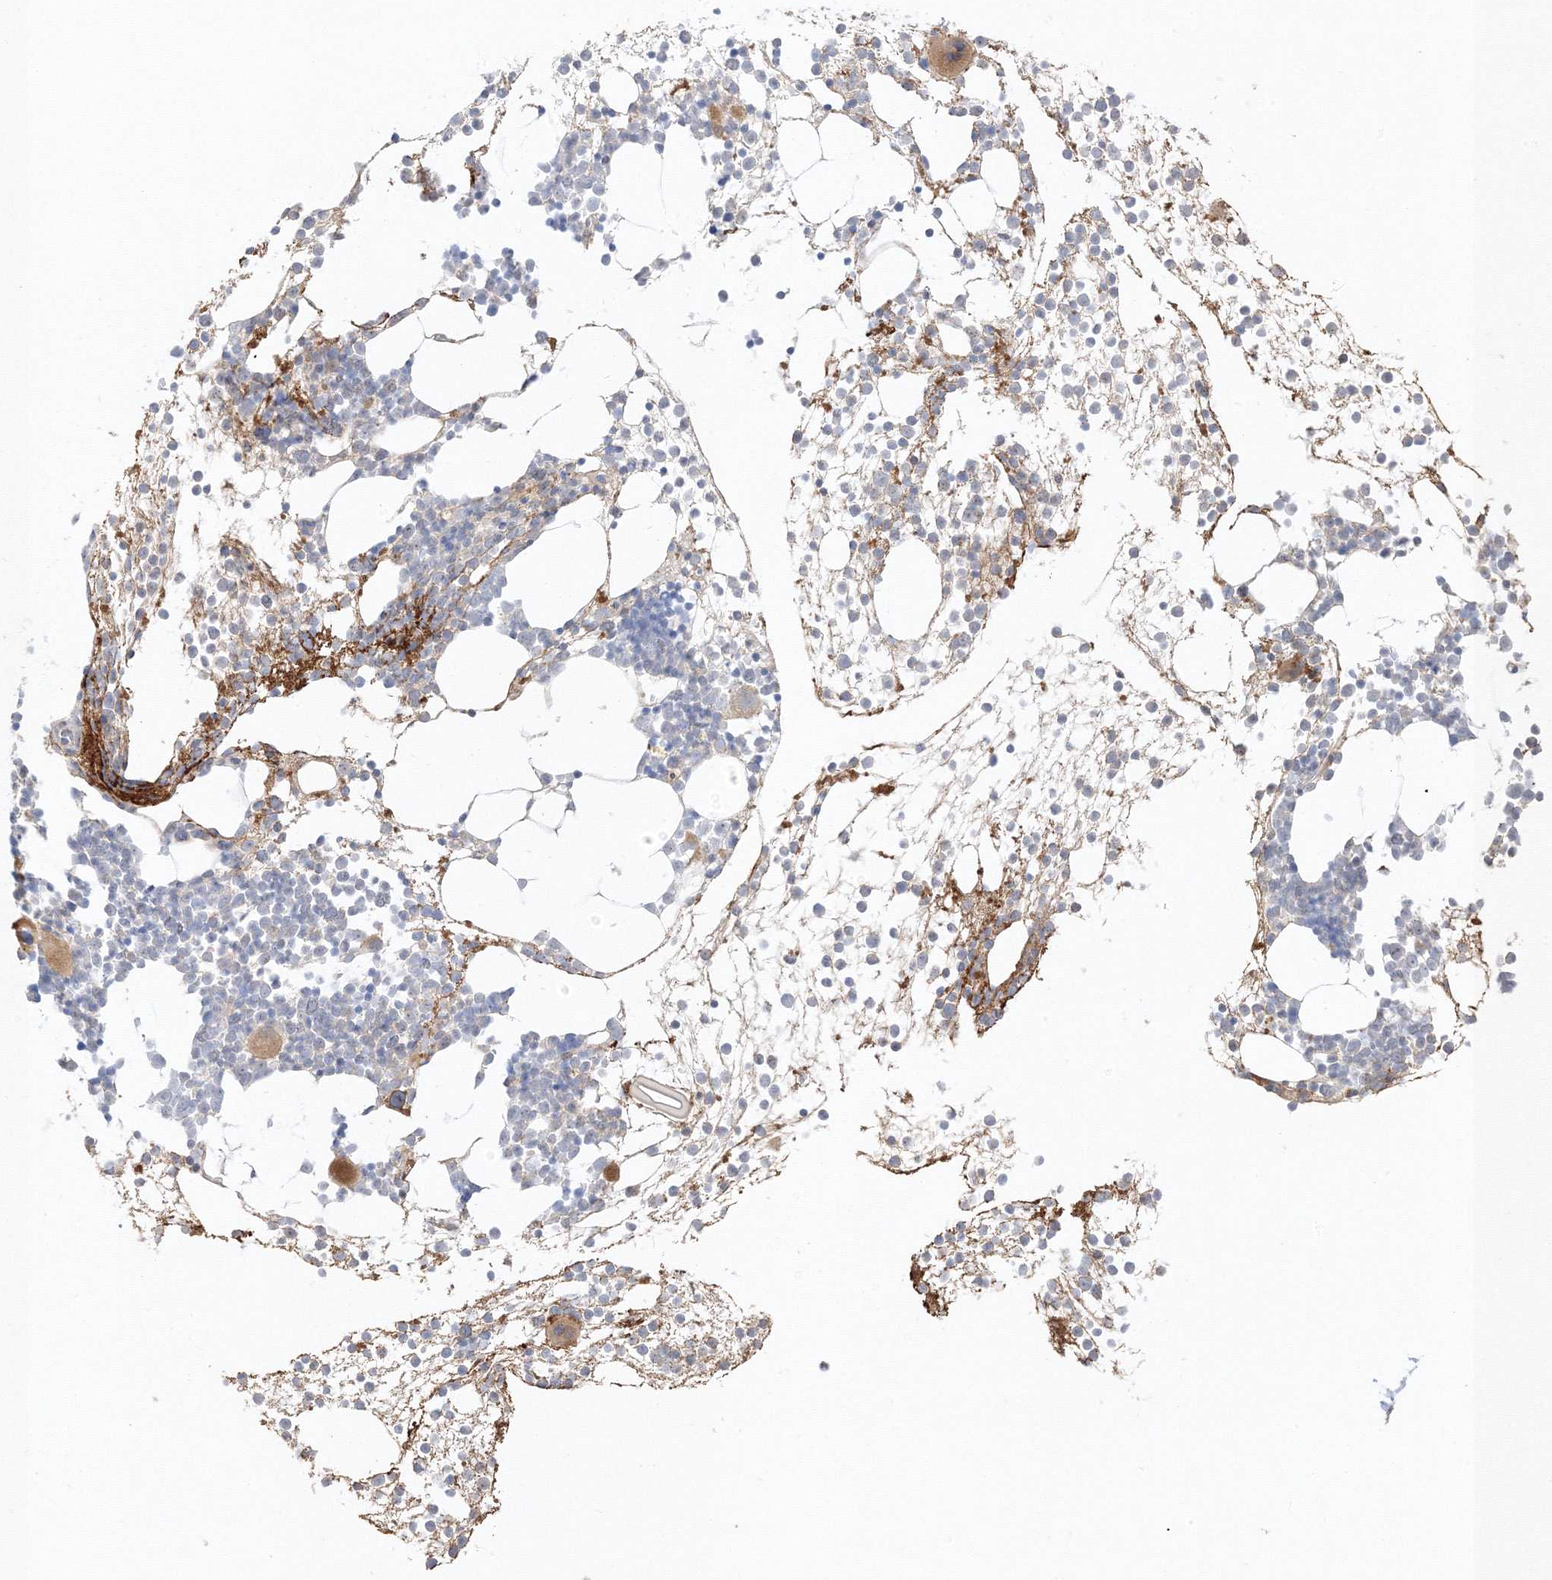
{"staining": {"intensity": "moderate", "quantity": "<25%", "location": "cytoplasmic/membranous"}, "tissue": "bone marrow", "cell_type": "Hematopoietic cells", "image_type": "normal", "snomed": [{"axis": "morphology", "description": "Normal tissue, NOS"}, {"axis": "topography", "description": "Bone marrow"}], "caption": "Moderate cytoplasmic/membranous protein staining is appreciated in about <25% of hematopoietic cells in bone marrow. (brown staining indicates protein expression, while blue staining denotes nuclei).", "gene": "ETAA1", "patient": {"sex": "male", "age": 54}}